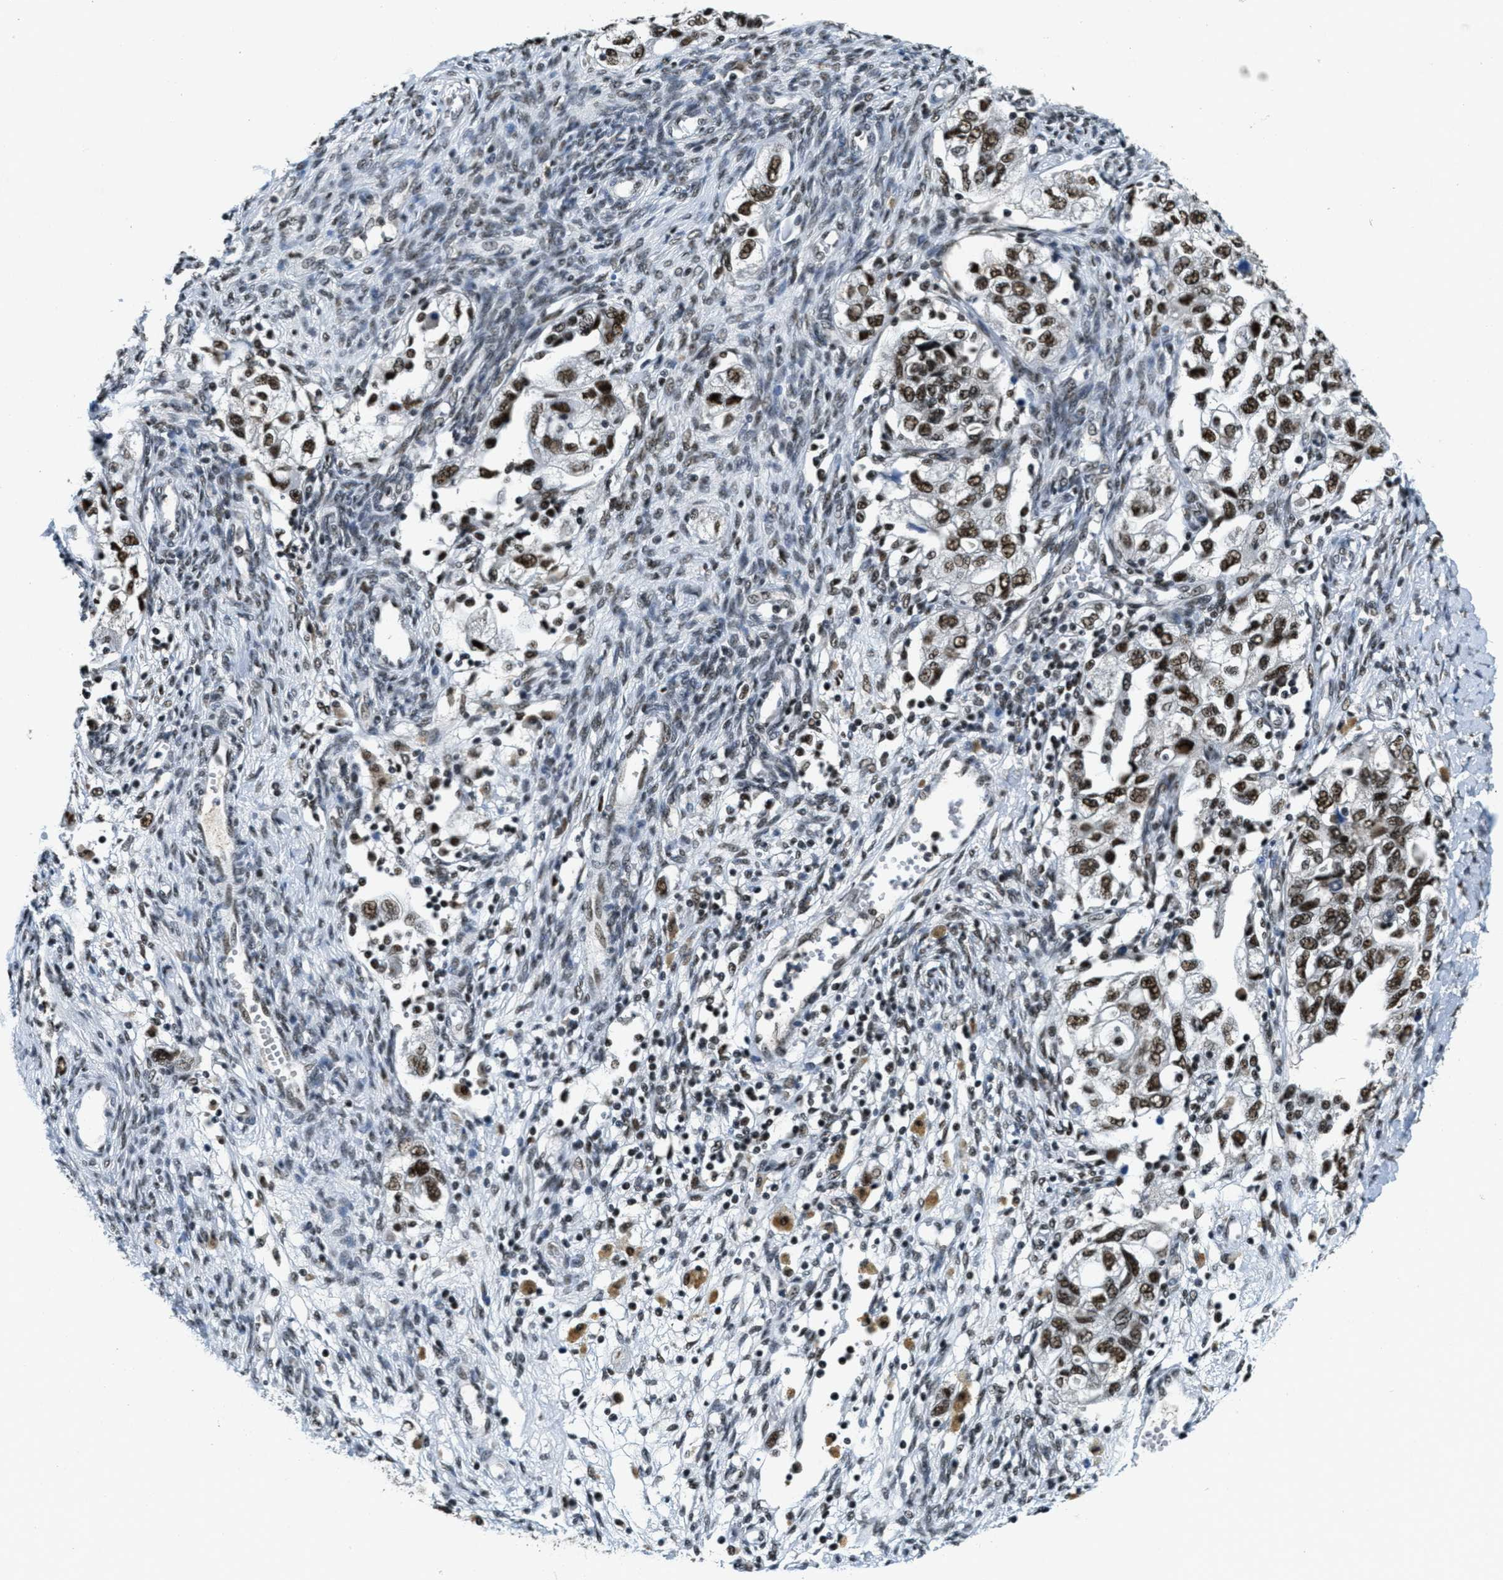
{"staining": {"intensity": "strong", "quantity": ">75%", "location": "nuclear"}, "tissue": "ovarian cancer", "cell_type": "Tumor cells", "image_type": "cancer", "snomed": [{"axis": "morphology", "description": "Carcinoma, NOS"}, {"axis": "morphology", "description": "Cystadenocarcinoma, serous, NOS"}, {"axis": "topography", "description": "Ovary"}], "caption": "A photomicrograph of human ovarian carcinoma stained for a protein displays strong nuclear brown staining in tumor cells.", "gene": "SSB", "patient": {"sex": "female", "age": 69}}